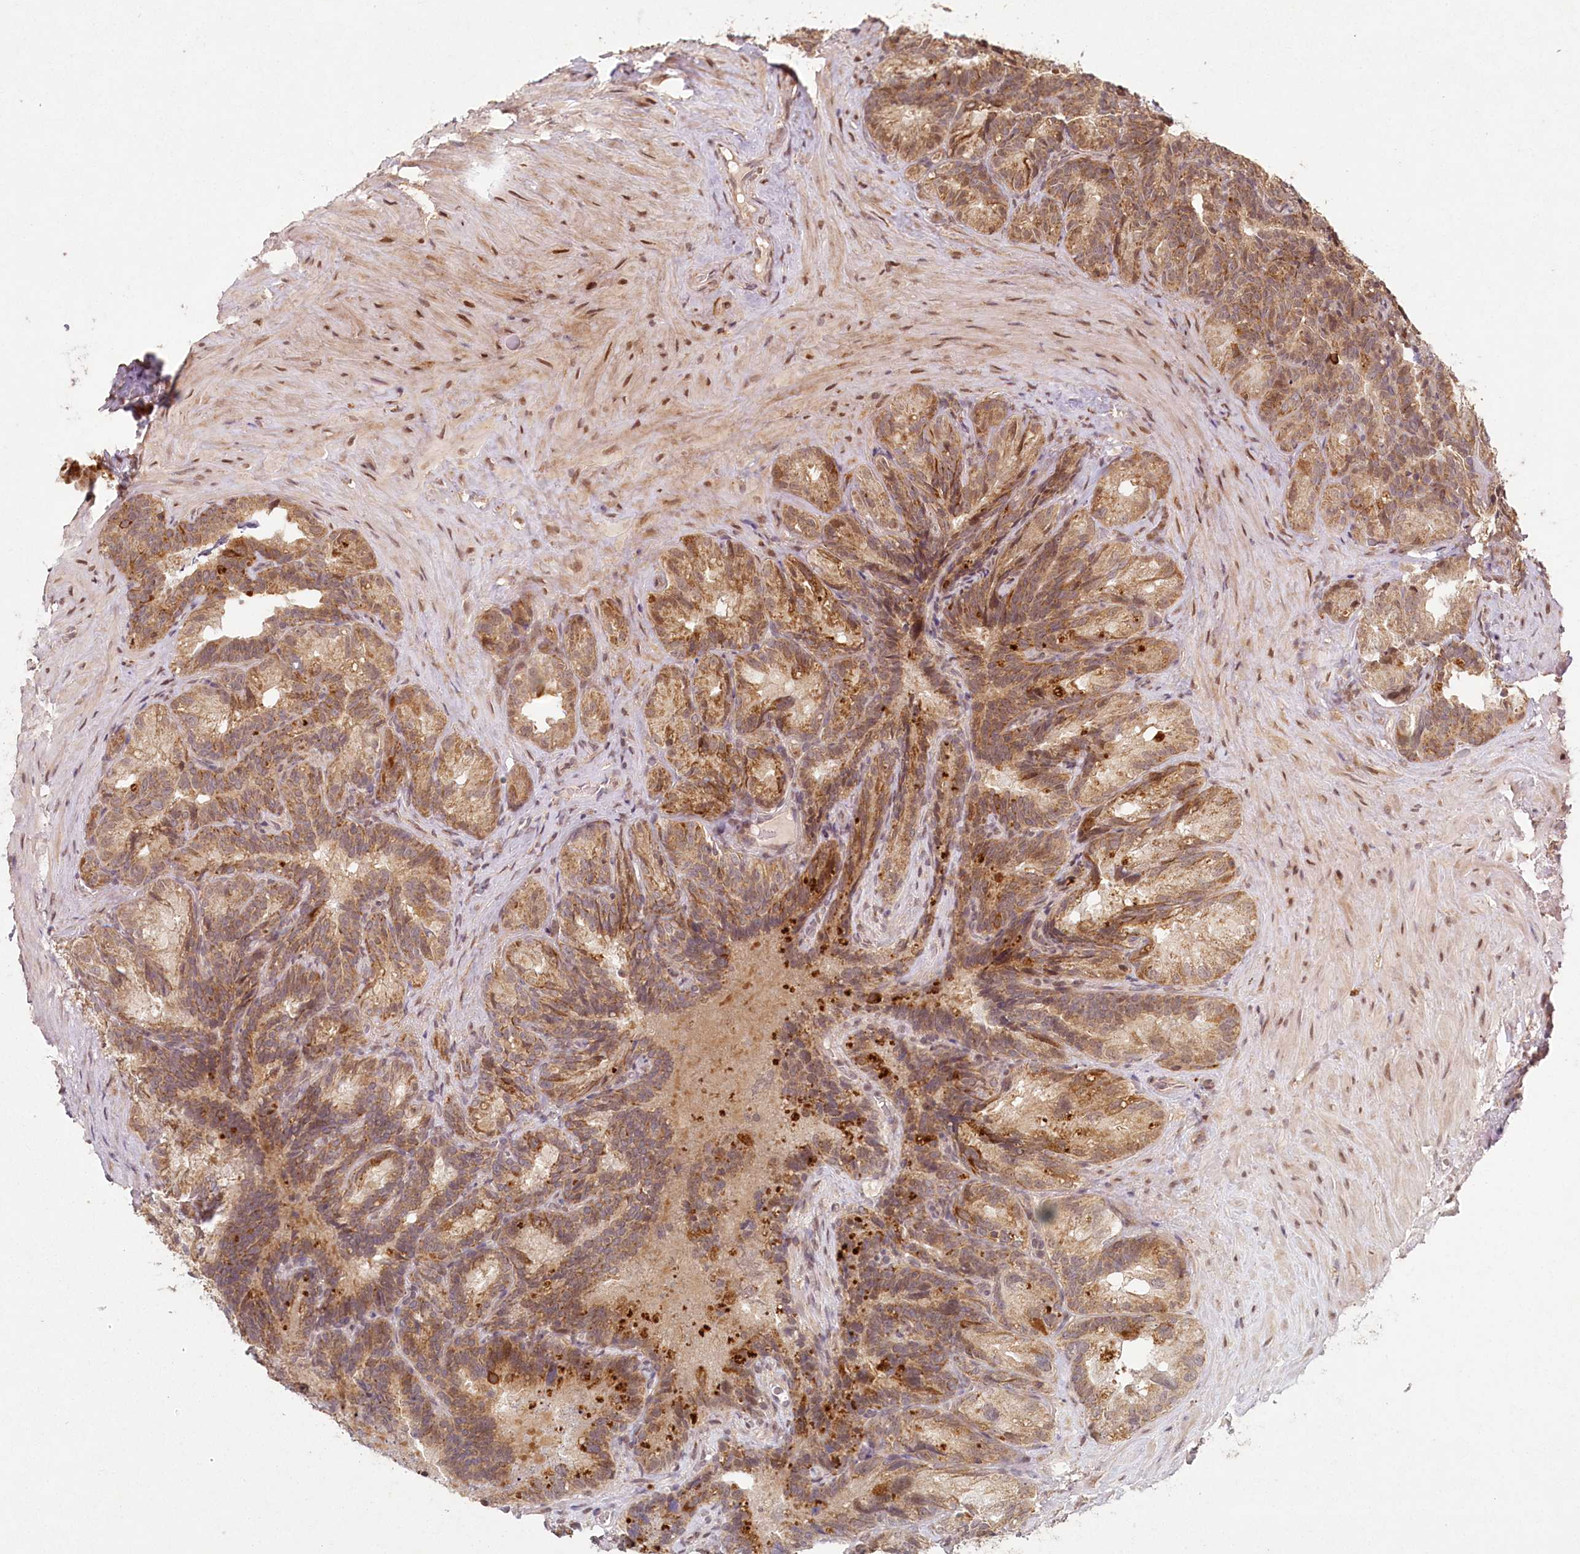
{"staining": {"intensity": "moderate", "quantity": ">75%", "location": "cytoplasmic/membranous"}, "tissue": "seminal vesicle", "cell_type": "Glandular cells", "image_type": "normal", "snomed": [{"axis": "morphology", "description": "Normal tissue, NOS"}, {"axis": "topography", "description": "Seminal veicle"}], "caption": "DAB (3,3'-diaminobenzidine) immunohistochemical staining of normal human seminal vesicle demonstrates moderate cytoplasmic/membranous protein positivity in approximately >75% of glandular cells.", "gene": "MICU1", "patient": {"sex": "male", "age": 60}}